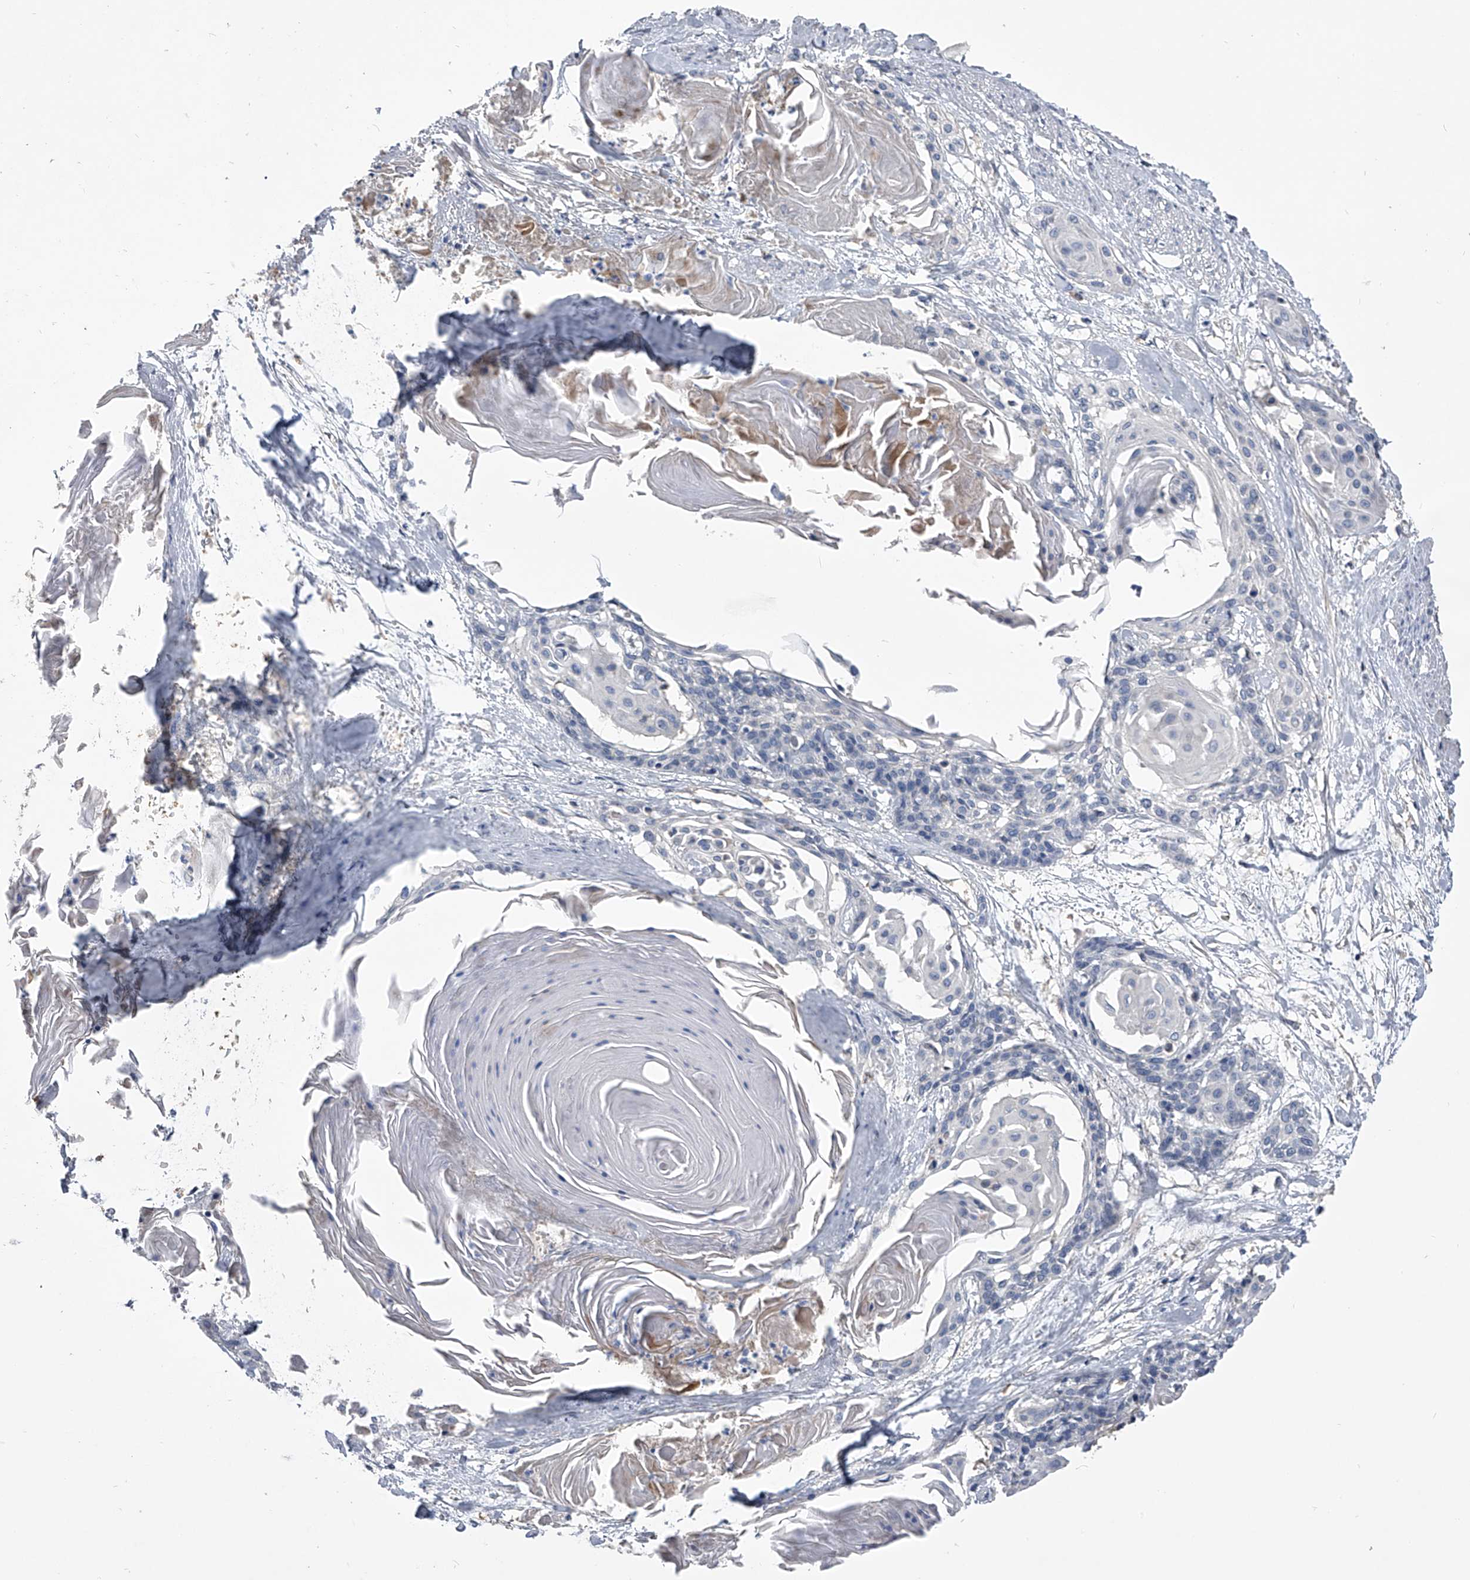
{"staining": {"intensity": "negative", "quantity": "none", "location": "none"}, "tissue": "cervical cancer", "cell_type": "Tumor cells", "image_type": "cancer", "snomed": [{"axis": "morphology", "description": "Squamous cell carcinoma, NOS"}, {"axis": "topography", "description": "Cervix"}], "caption": "Immunohistochemistry (IHC) of squamous cell carcinoma (cervical) reveals no positivity in tumor cells.", "gene": "MDN1", "patient": {"sex": "female", "age": 57}}